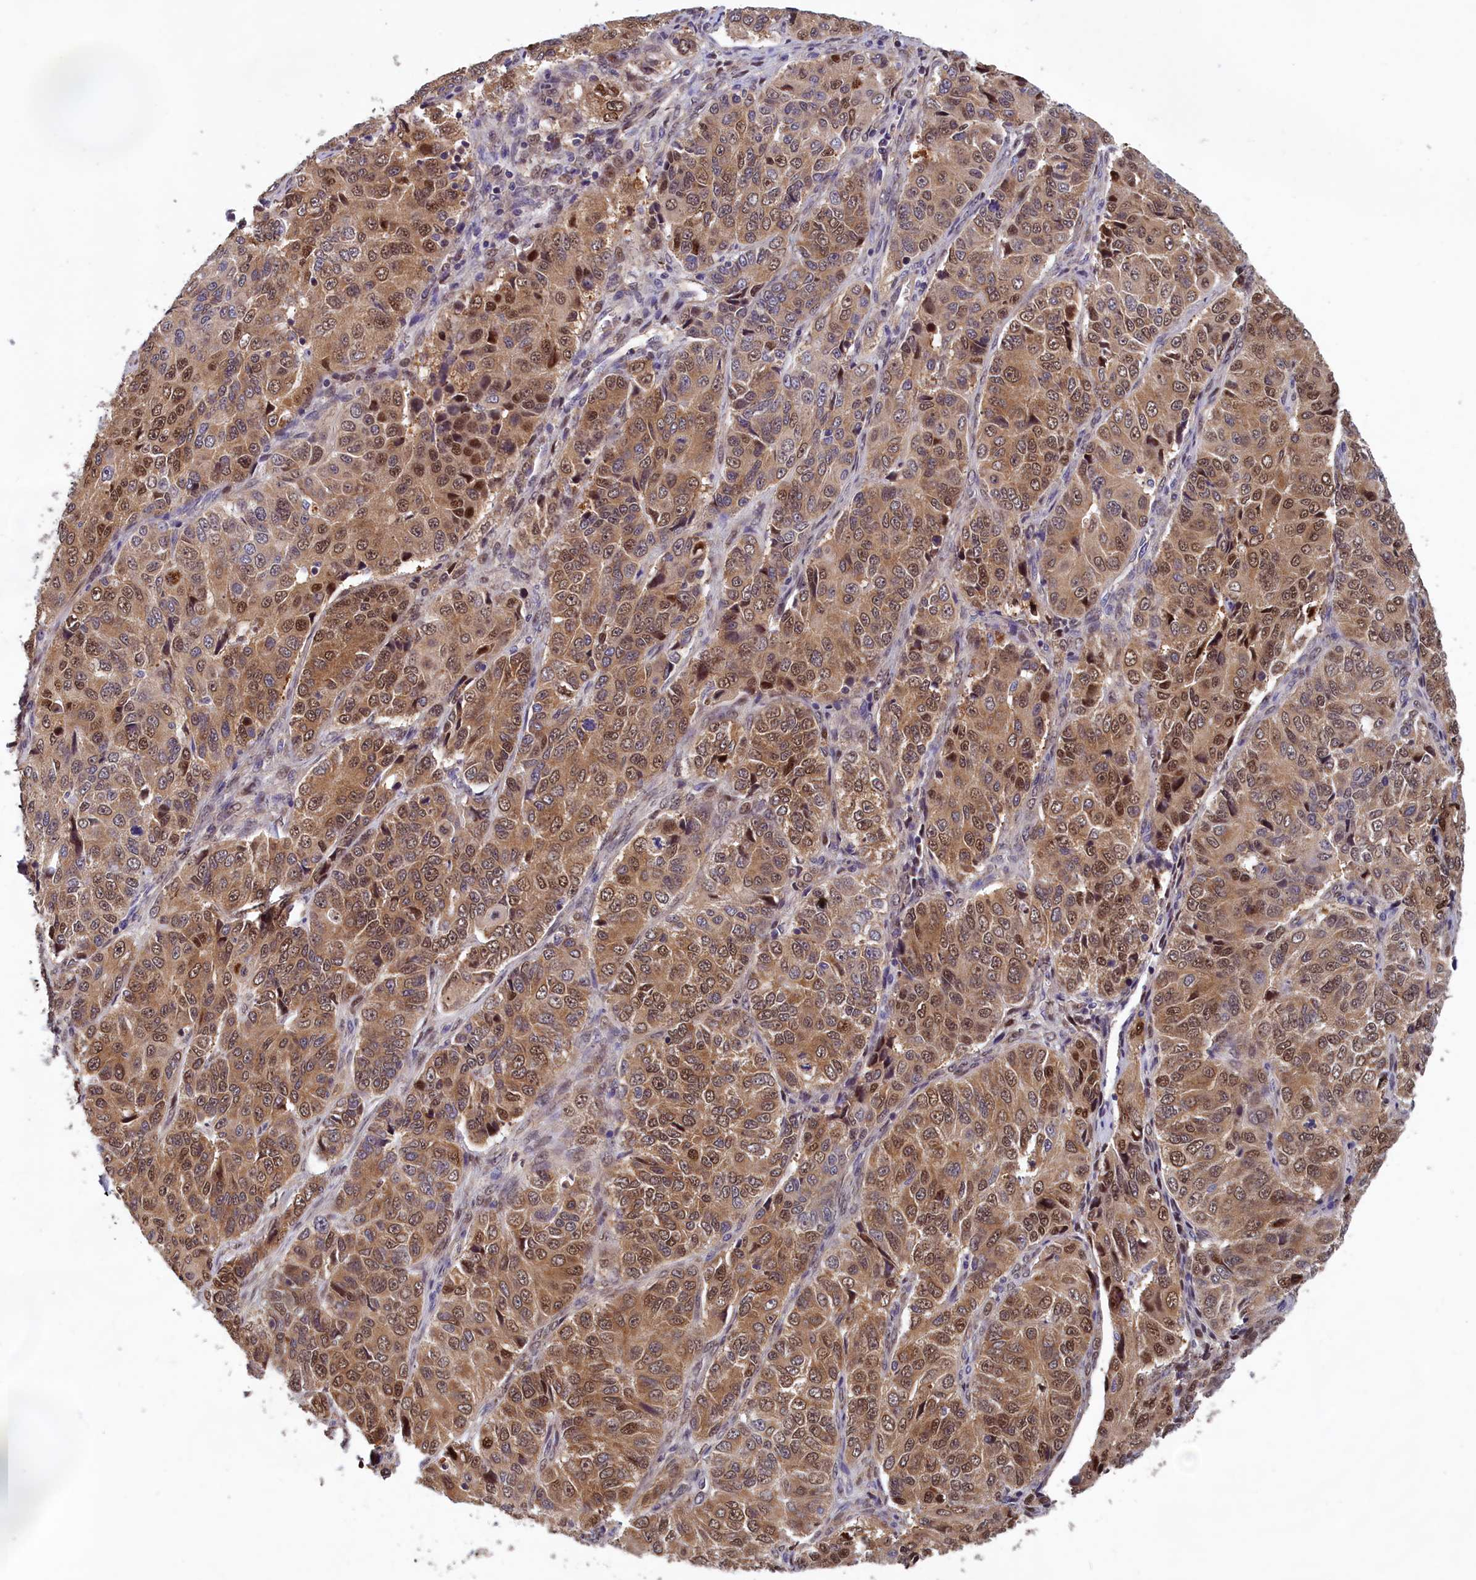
{"staining": {"intensity": "moderate", "quantity": ">75%", "location": "cytoplasmic/membranous,nuclear"}, "tissue": "ovarian cancer", "cell_type": "Tumor cells", "image_type": "cancer", "snomed": [{"axis": "morphology", "description": "Carcinoma, endometroid"}, {"axis": "topography", "description": "Ovary"}], "caption": "Immunohistochemical staining of human ovarian endometroid carcinoma exhibits moderate cytoplasmic/membranous and nuclear protein expression in about >75% of tumor cells. Nuclei are stained in blue.", "gene": "CCDC15", "patient": {"sex": "female", "age": 51}}